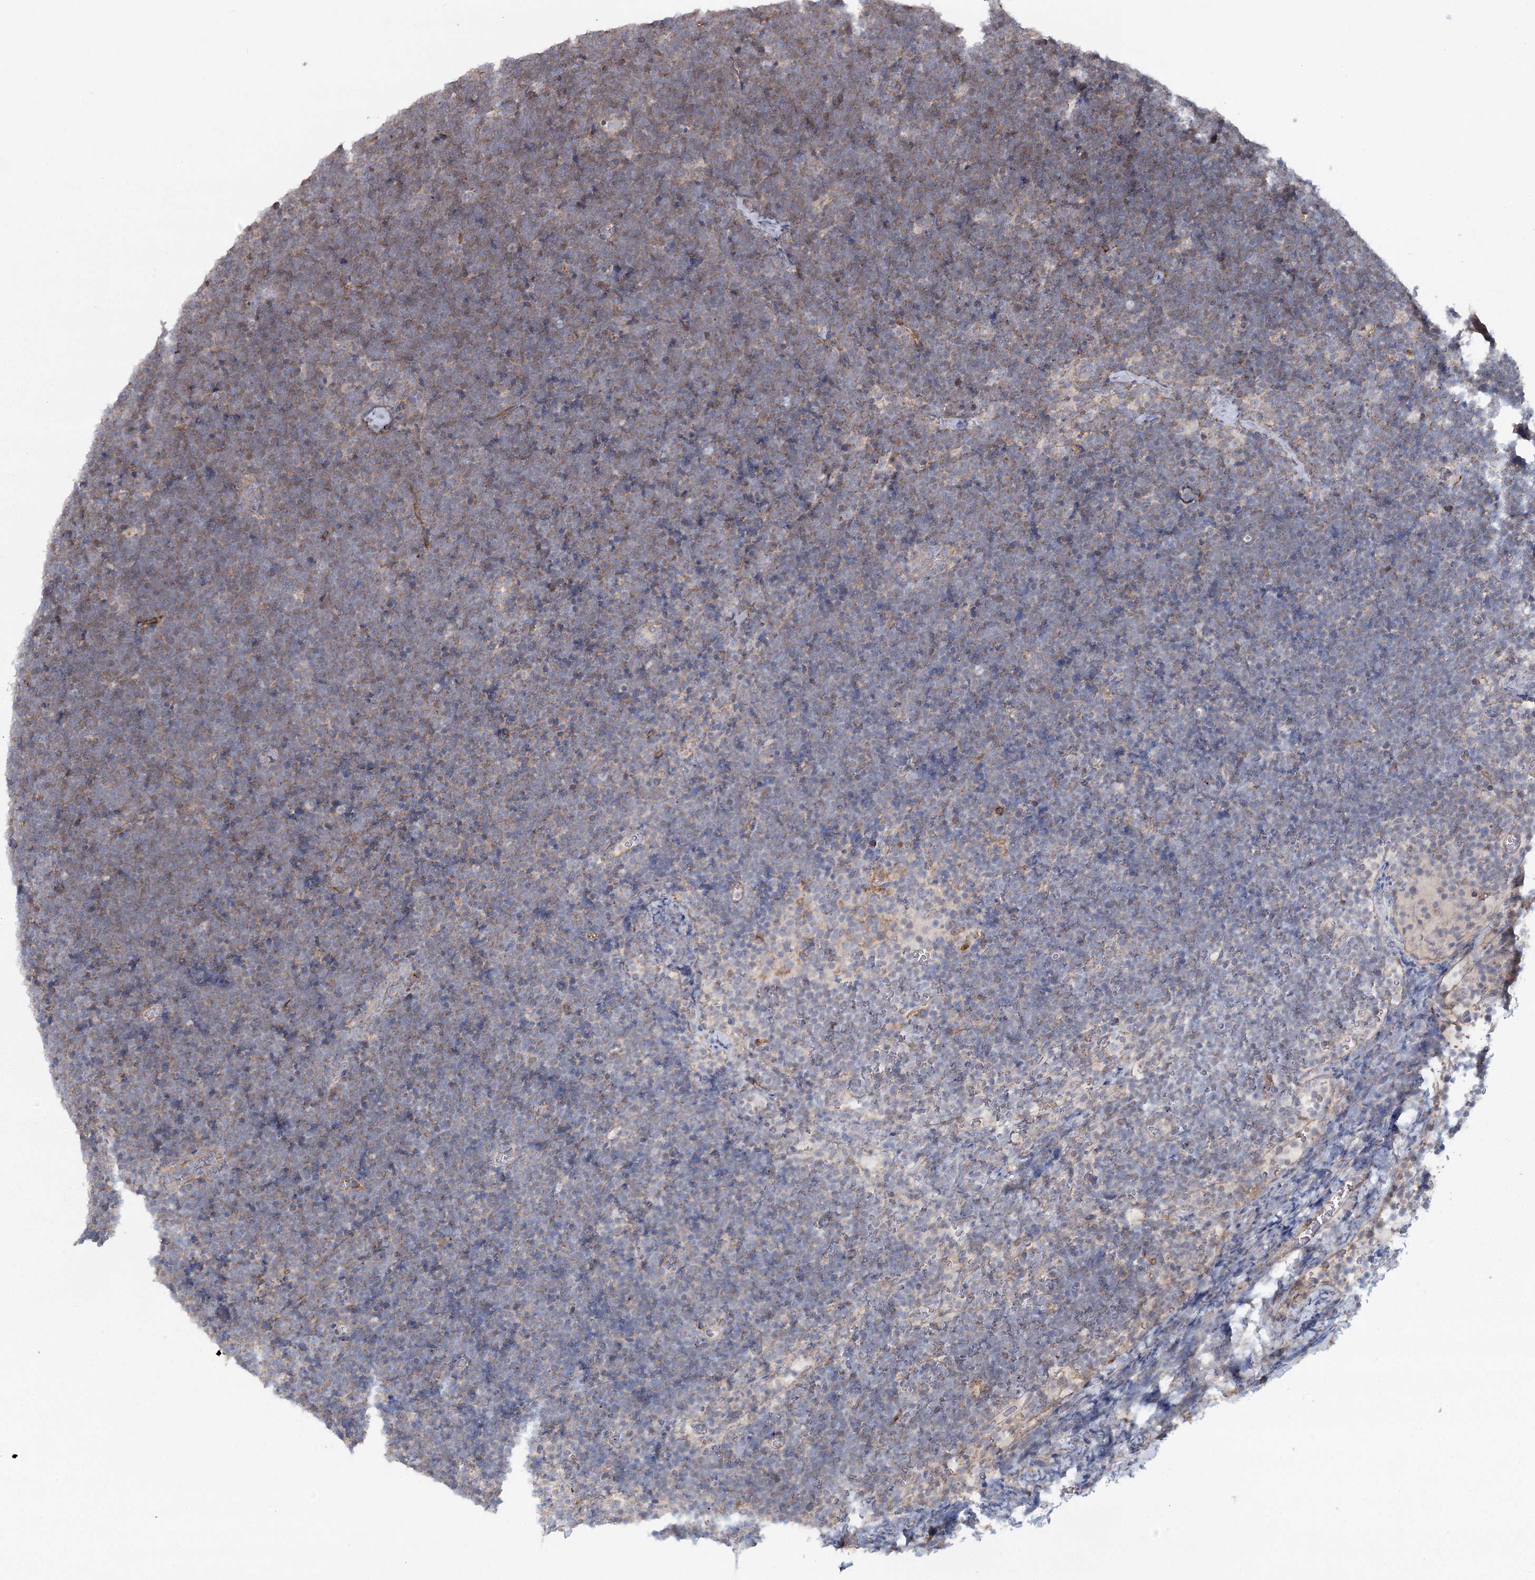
{"staining": {"intensity": "weak", "quantity": "25%-75%", "location": "cytoplasmic/membranous"}, "tissue": "lymphoma", "cell_type": "Tumor cells", "image_type": "cancer", "snomed": [{"axis": "morphology", "description": "Malignant lymphoma, non-Hodgkin's type, High grade"}, {"axis": "topography", "description": "Lymph node"}], "caption": "A brown stain shows weak cytoplasmic/membranous expression of a protein in lymphoma tumor cells. The staining was performed using DAB, with brown indicating positive protein expression. Nuclei are stained blue with hematoxylin.", "gene": "MAP3K13", "patient": {"sex": "male", "age": 13}}